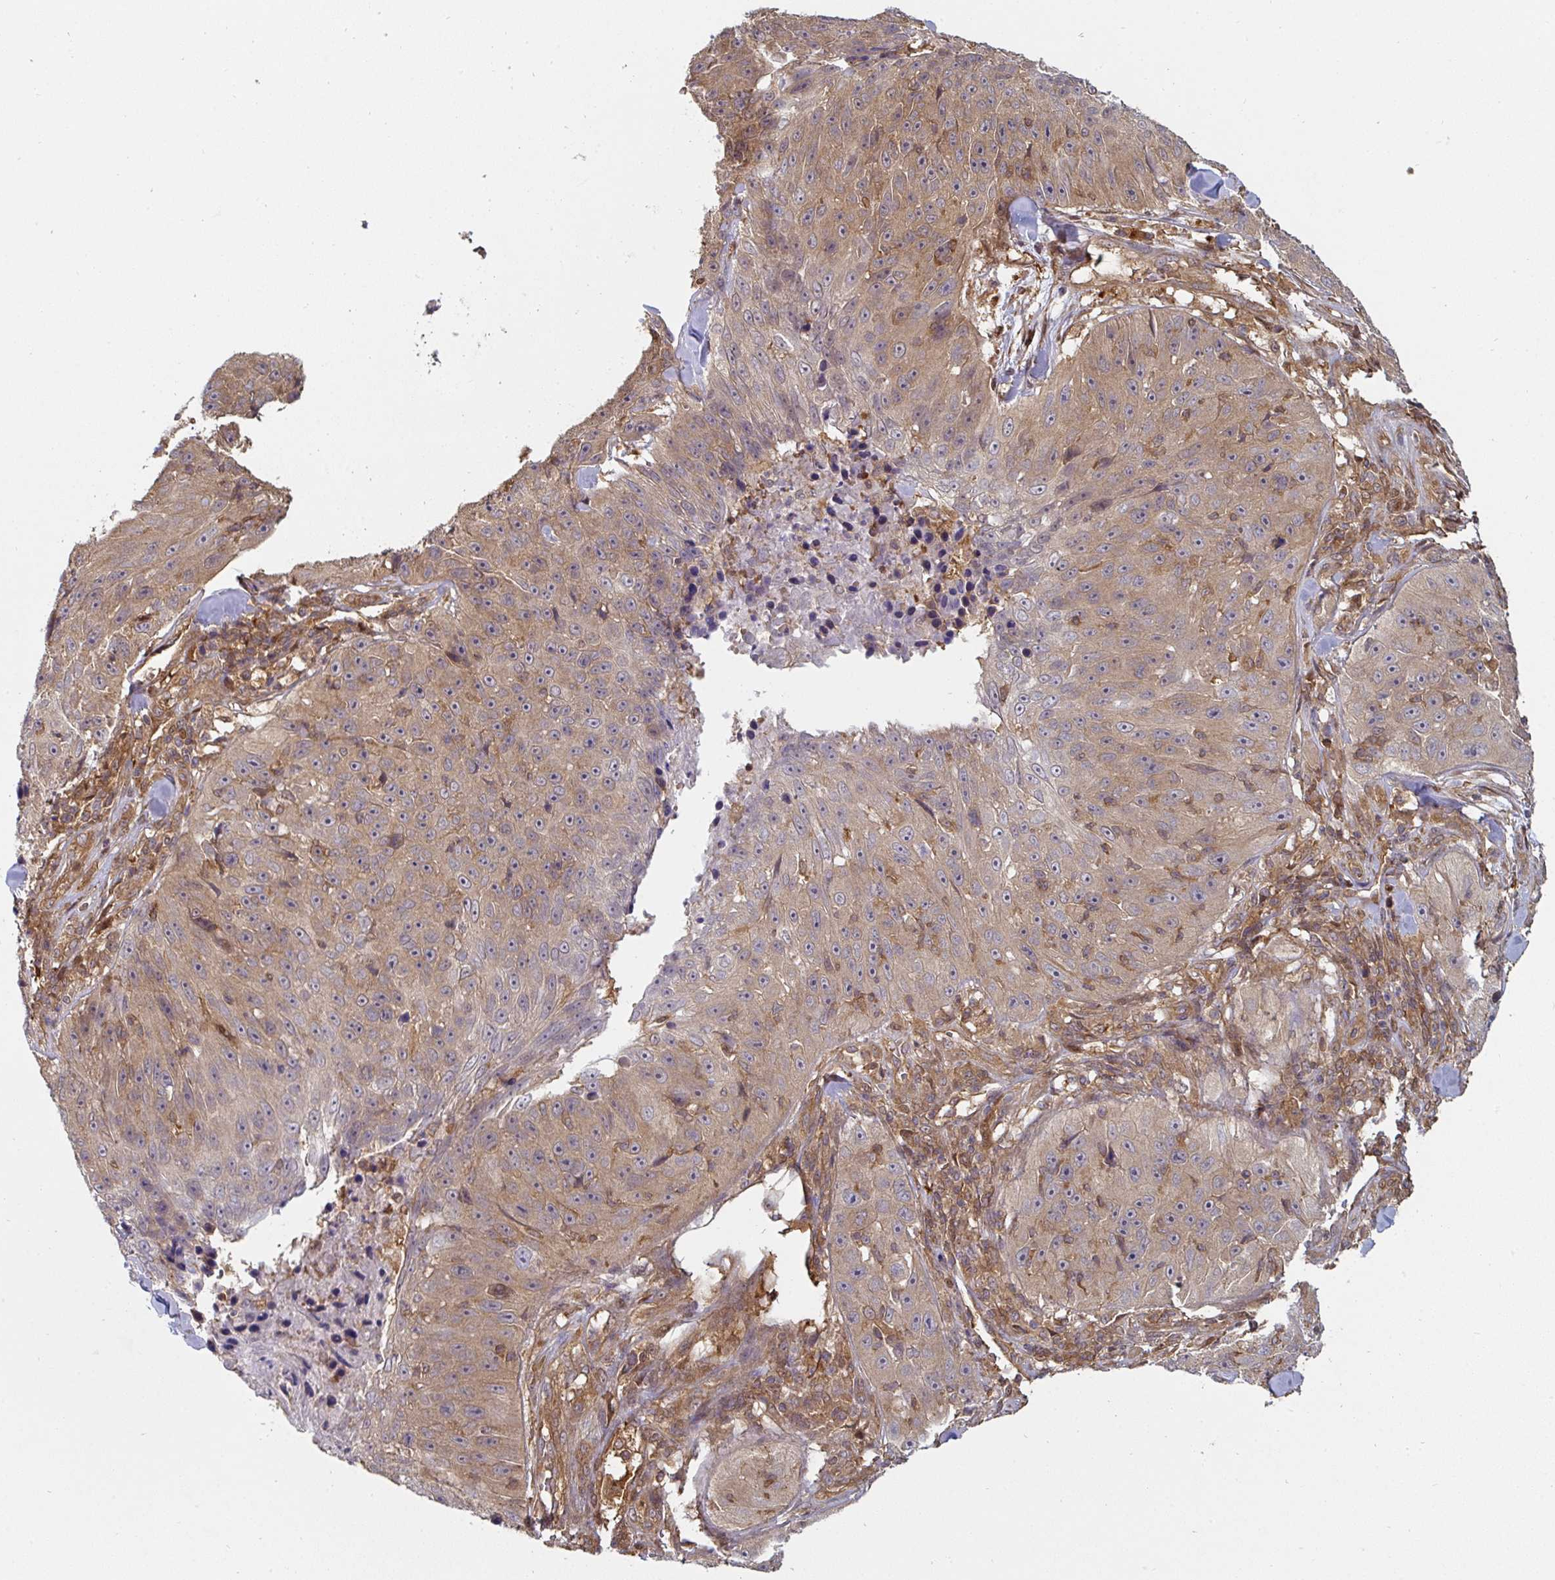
{"staining": {"intensity": "weak", "quantity": ">75%", "location": "cytoplasmic/membranous"}, "tissue": "skin cancer", "cell_type": "Tumor cells", "image_type": "cancer", "snomed": [{"axis": "morphology", "description": "Squamous cell carcinoma, NOS"}, {"axis": "topography", "description": "Skin"}], "caption": "Brown immunohistochemical staining in human squamous cell carcinoma (skin) displays weak cytoplasmic/membranous expression in approximately >75% of tumor cells. (IHC, brightfield microscopy, high magnification).", "gene": "ST13", "patient": {"sex": "female", "age": 87}}